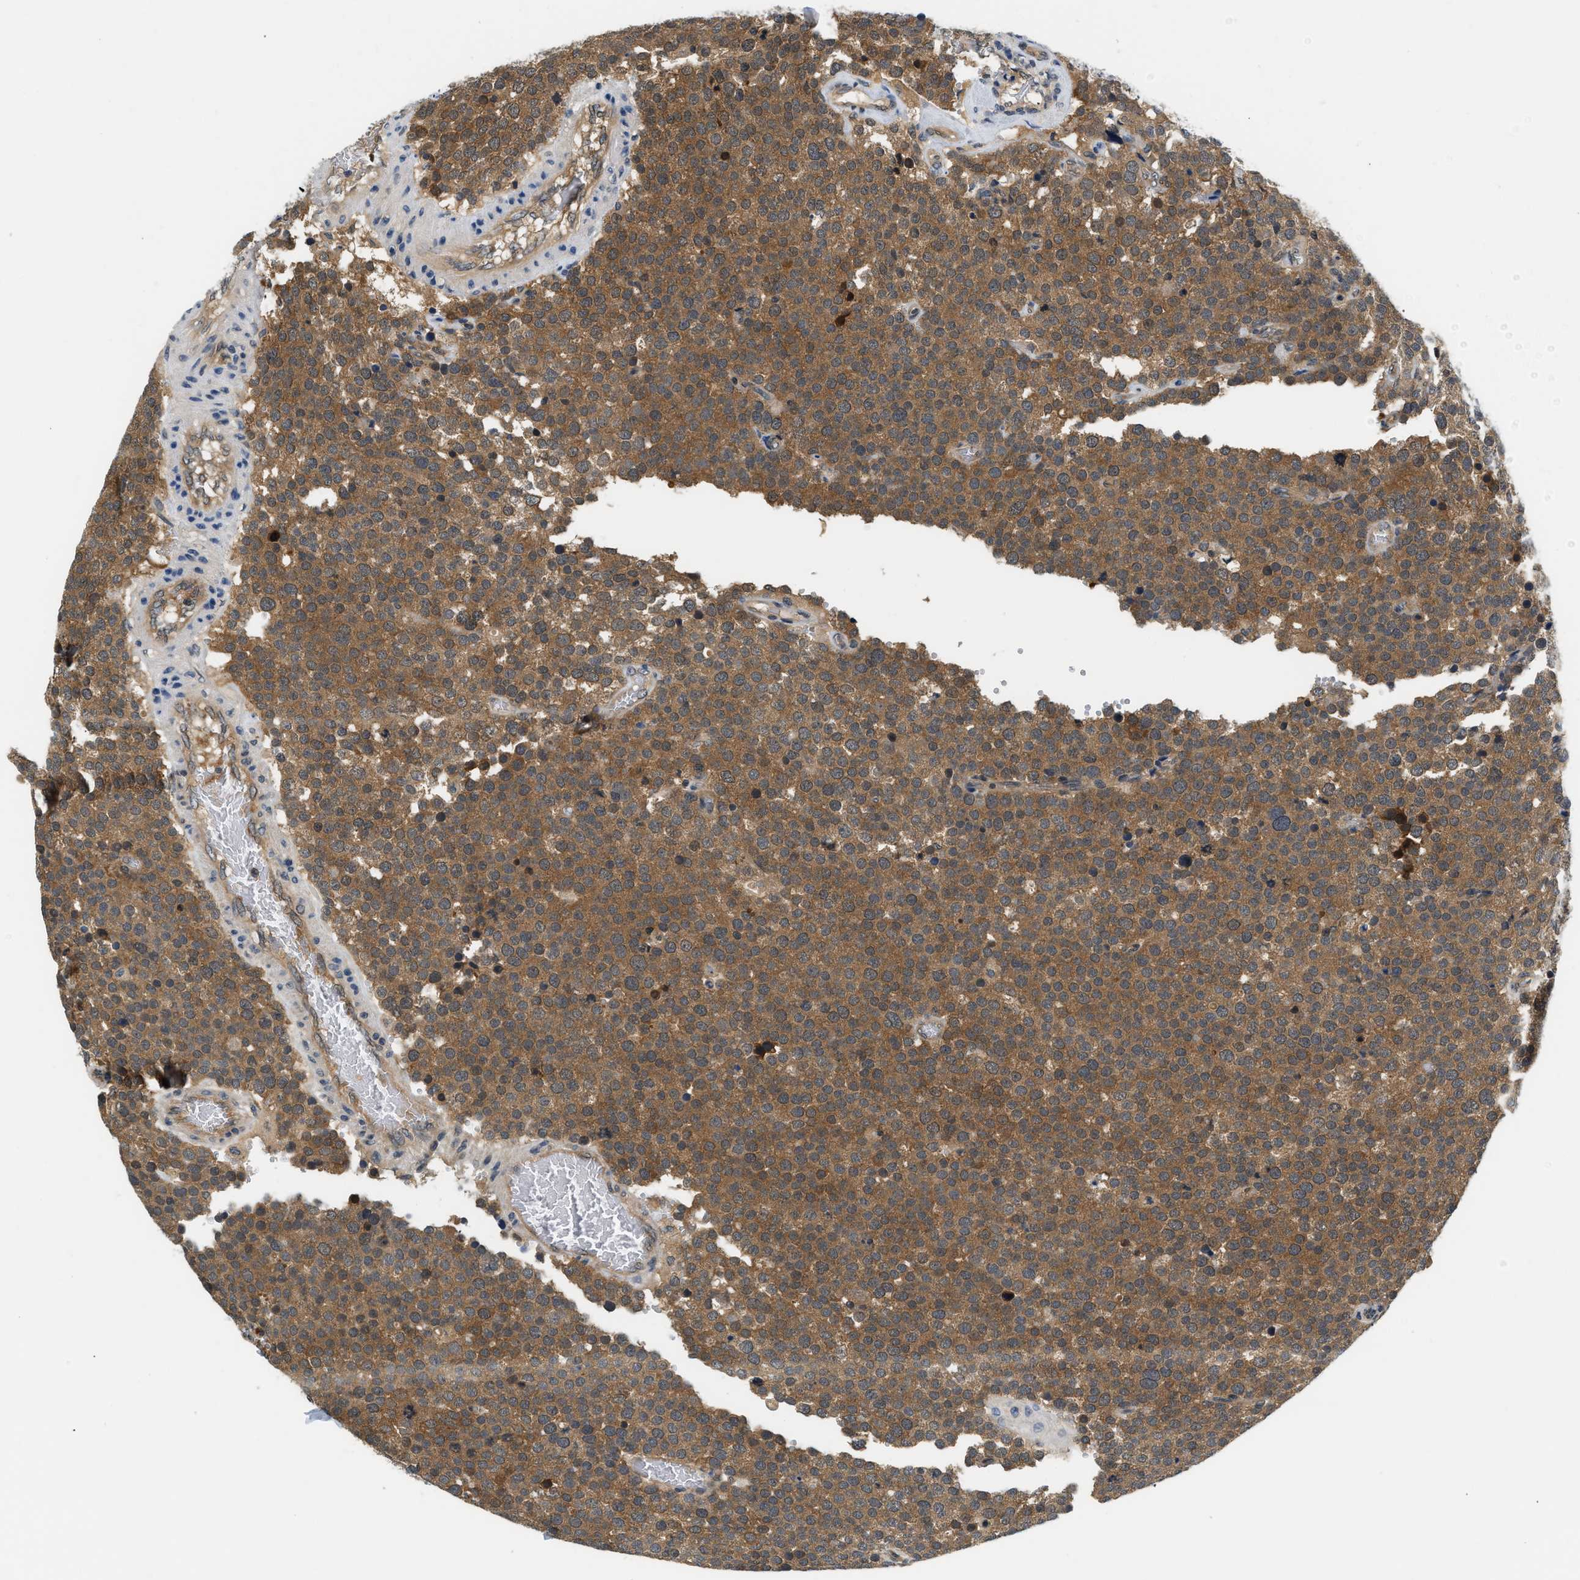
{"staining": {"intensity": "moderate", "quantity": ">75%", "location": "cytoplasmic/membranous"}, "tissue": "testis cancer", "cell_type": "Tumor cells", "image_type": "cancer", "snomed": [{"axis": "morphology", "description": "Normal tissue, NOS"}, {"axis": "morphology", "description": "Seminoma, NOS"}, {"axis": "topography", "description": "Testis"}], "caption": "A micrograph of human testis seminoma stained for a protein demonstrates moderate cytoplasmic/membranous brown staining in tumor cells.", "gene": "EIF4EBP2", "patient": {"sex": "male", "age": 71}}